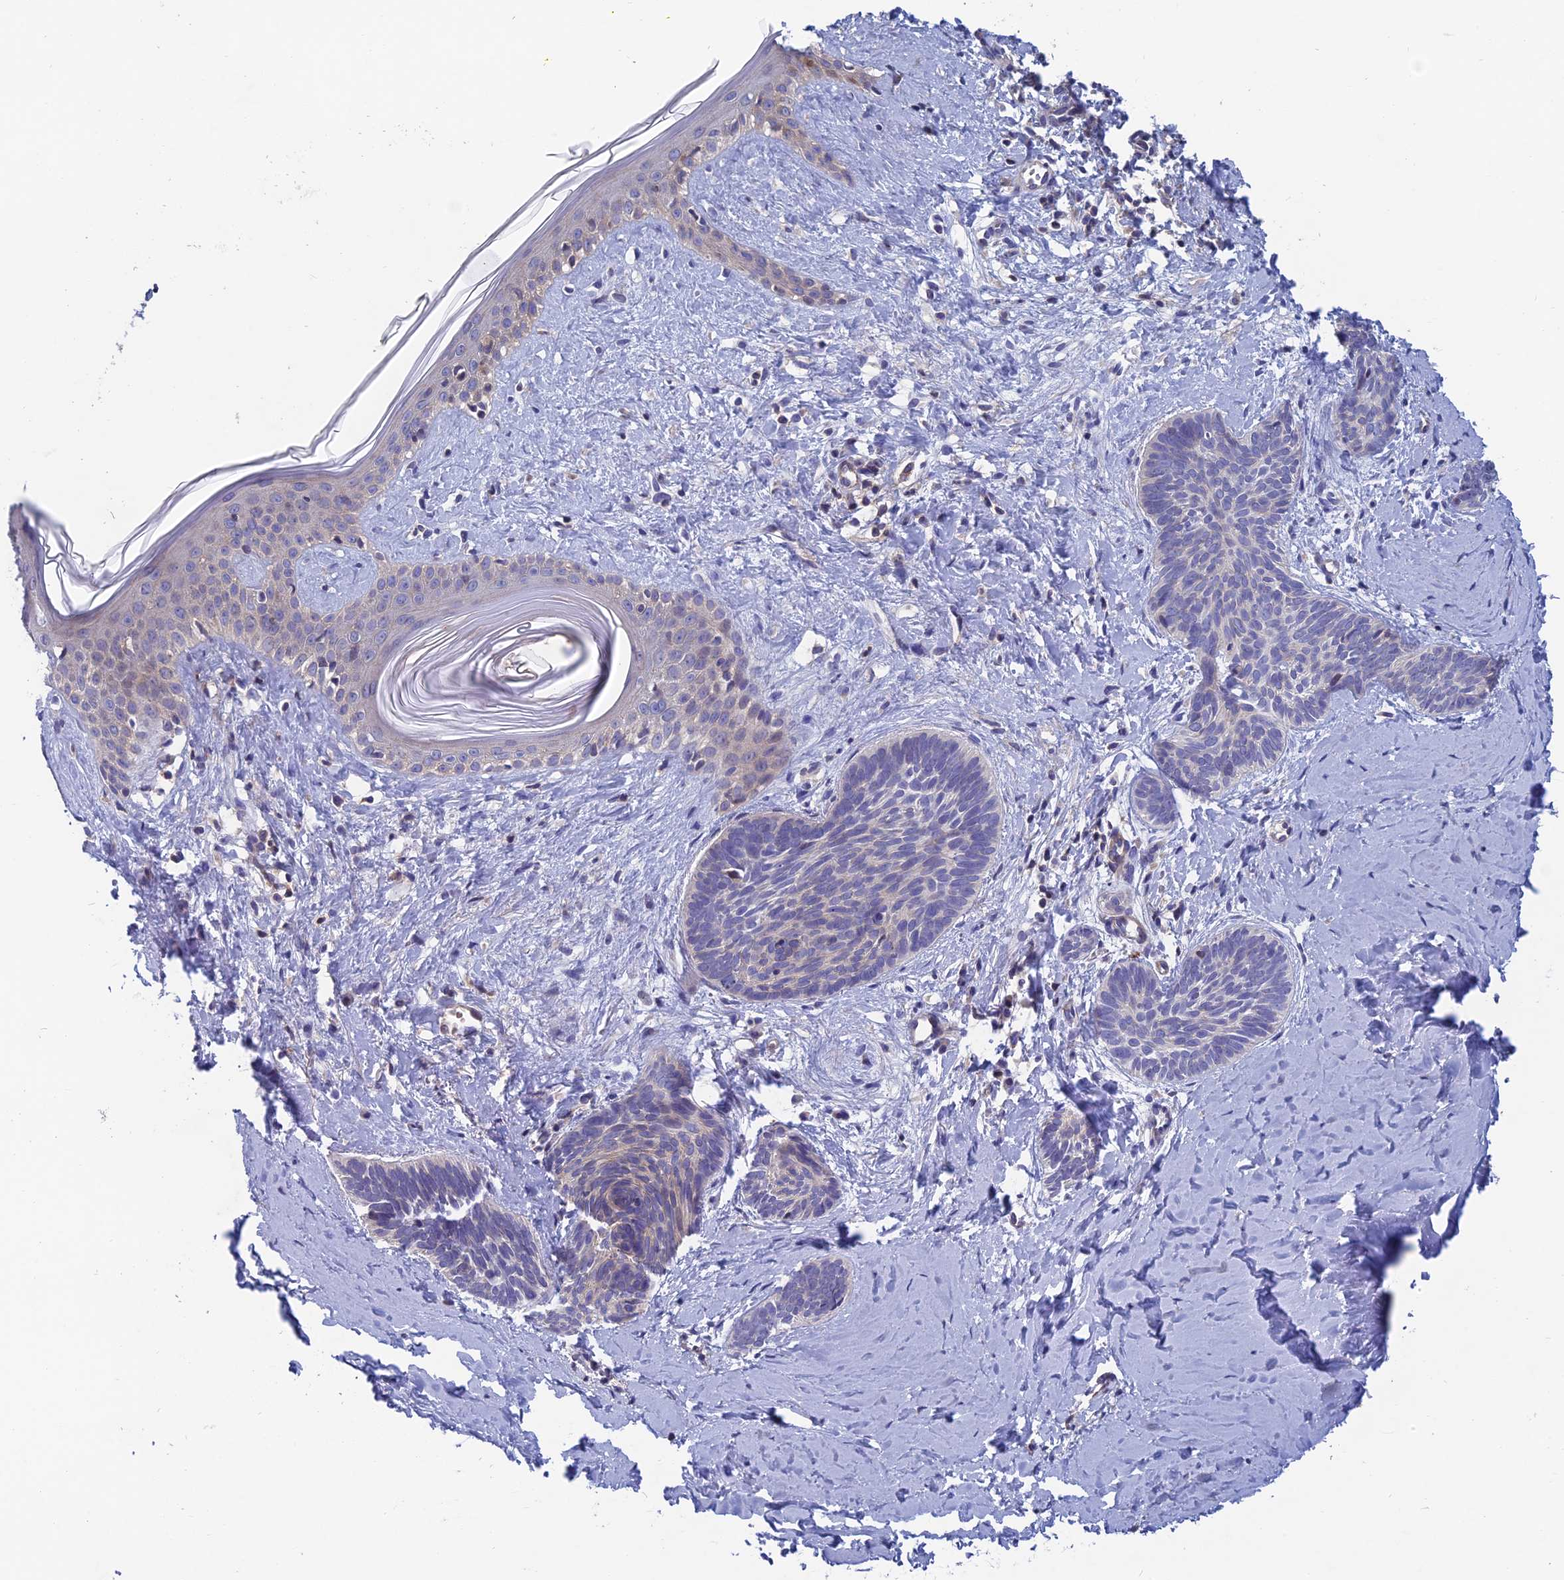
{"staining": {"intensity": "negative", "quantity": "none", "location": "none"}, "tissue": "skin cancer", "cell_type": "Tumor cells", "image_type": "cancer", "snomed": [{"axis": "morphology", "description": "Basal cell carcinoma"}, {"axis": "topography", "description": "Skin"}], "caption": "High magnification brightfield microscopy of skin basal cell carcinoma stained with DAB (3,3'-diaminobenzidine) (brown) and counterstained with hematoxylin (blue): tumor cells show no significant staining.", "gene": "USP37", "patient": {"sex": "female", "age": 81}}